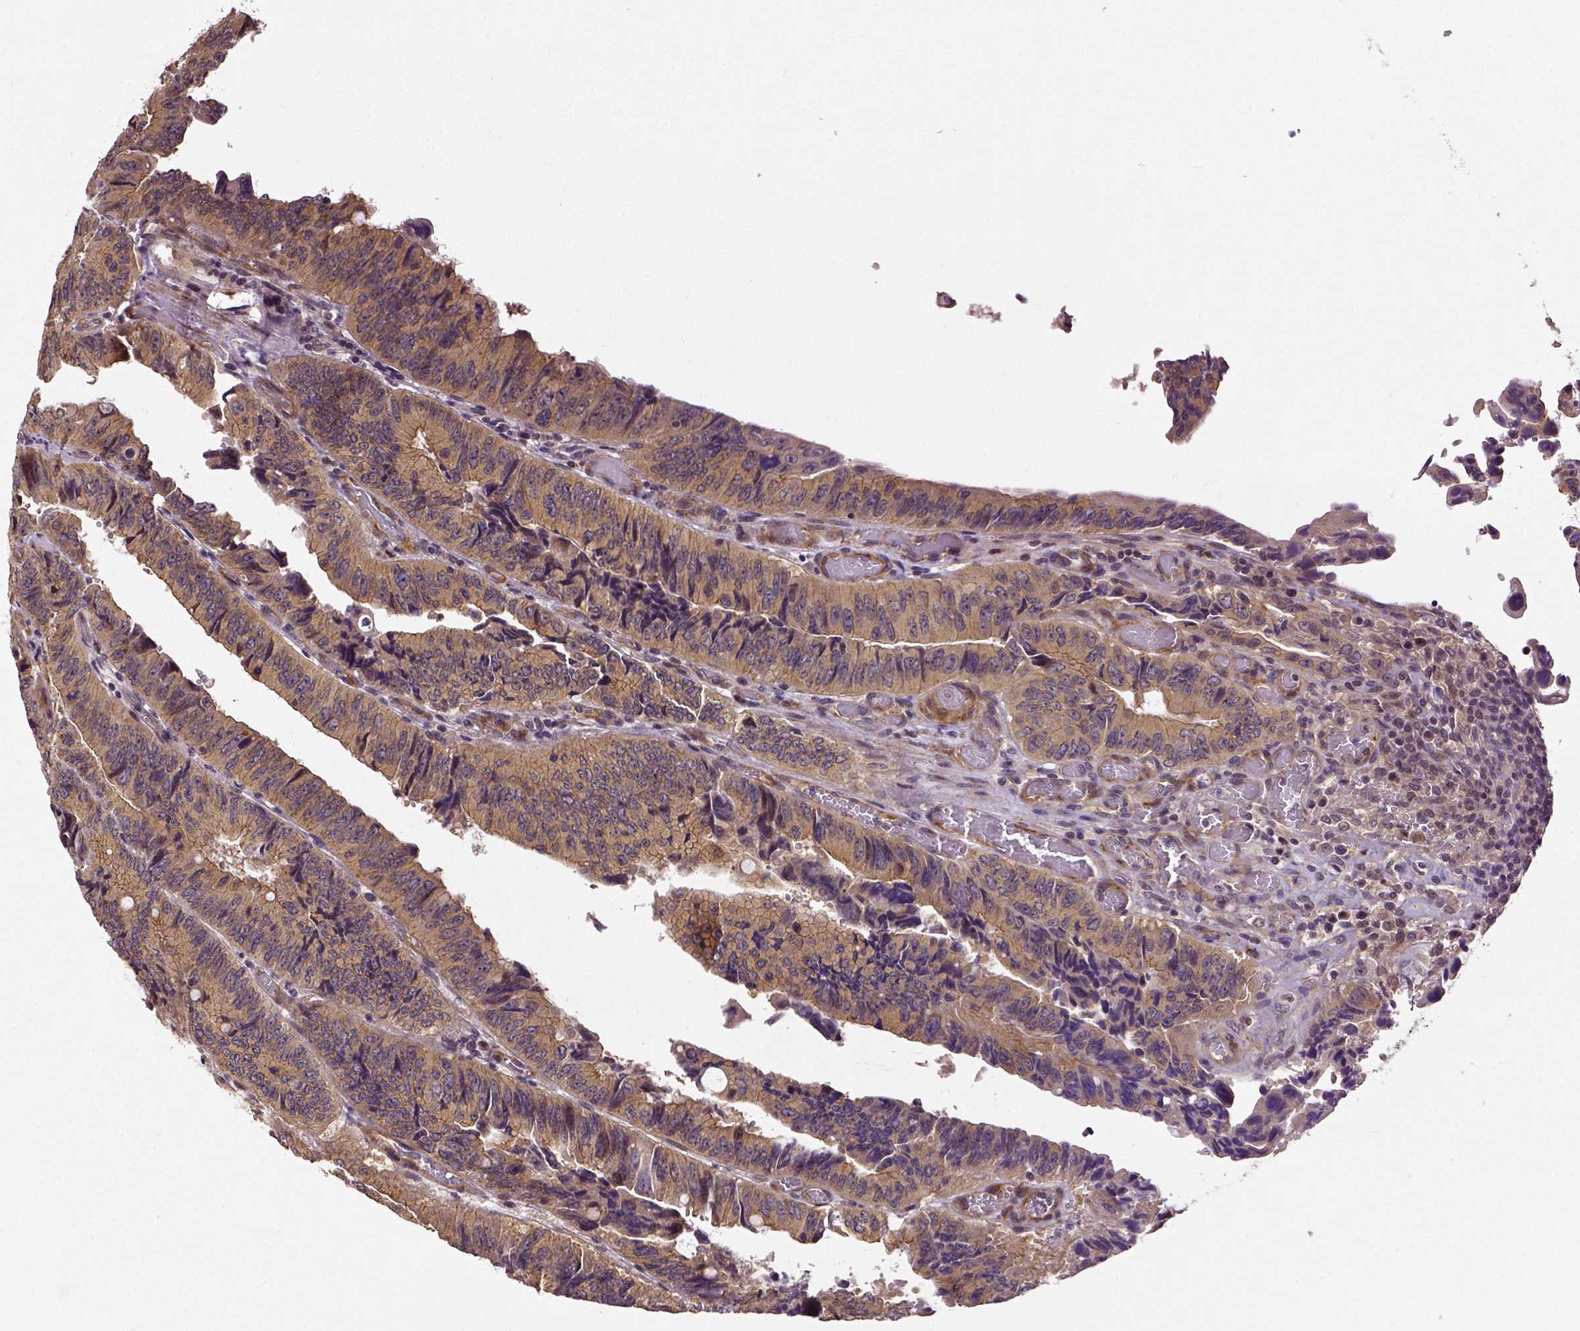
{"staining": {"intensity": "moderate", "quantity": ">75%", "location": "cytoplasmic/membranous"}, "tissue": "colorectal cancer", "cell_type": "Tumor cells", "image_type": "cancer", "snomed": [{"axis": "morphology", "description": "Adenocarcinoma, NOS"}, {"axis": "topography", "description": "Colon"}], "caption": "A micrograph showing moderate cytoplasmic/membranous expression in approximately >75% of tumor cells in colorectal cancer (adenocarcinoma), as visualized by brown immunohistochemical staining.", "gene": "DICER1", "patient": {"sex": "female", "age": 84}}